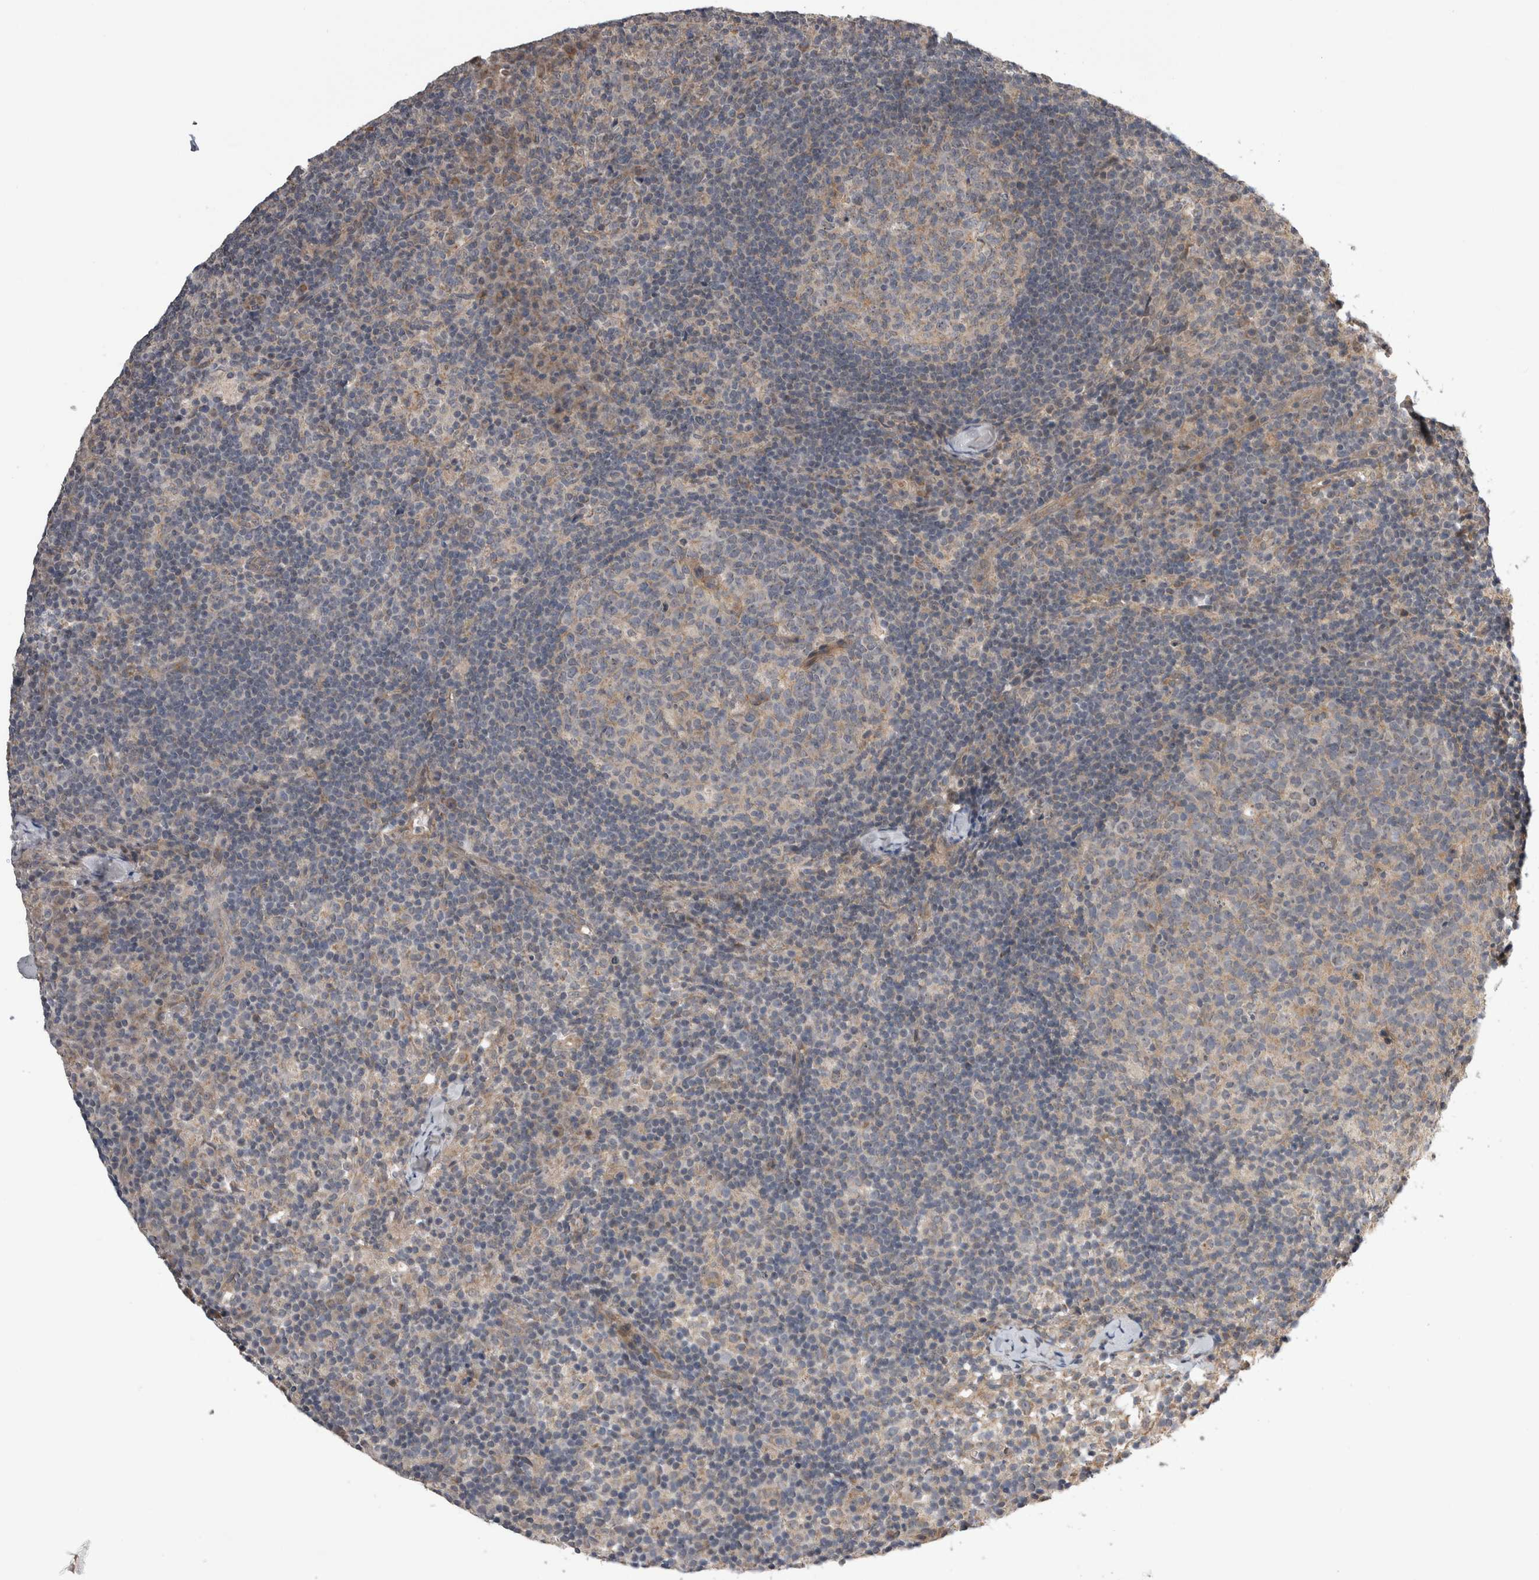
{"staining": {"intensity": "negative", "quantity": "none", "location": "none"}, "tissue": "lymph node", "cell_type": "Germinal center cells", "image_type": "normal", "snomed": [{"axis": "morphology", "description": "Normal tissue, NOS"}, {"axis": "morphology", "description": "Inflammation, NOS"}, {"axis": "topography", "description": "Lymph node"}], "caption": "DAB (3,3'-diaminobenzidine) immunohistochemical staining of unremarkable human lymph node shows no significant staining in germinal center cells.", "gene": "ARHGAP29", "patient": {"sex": "male", "age": 55}}